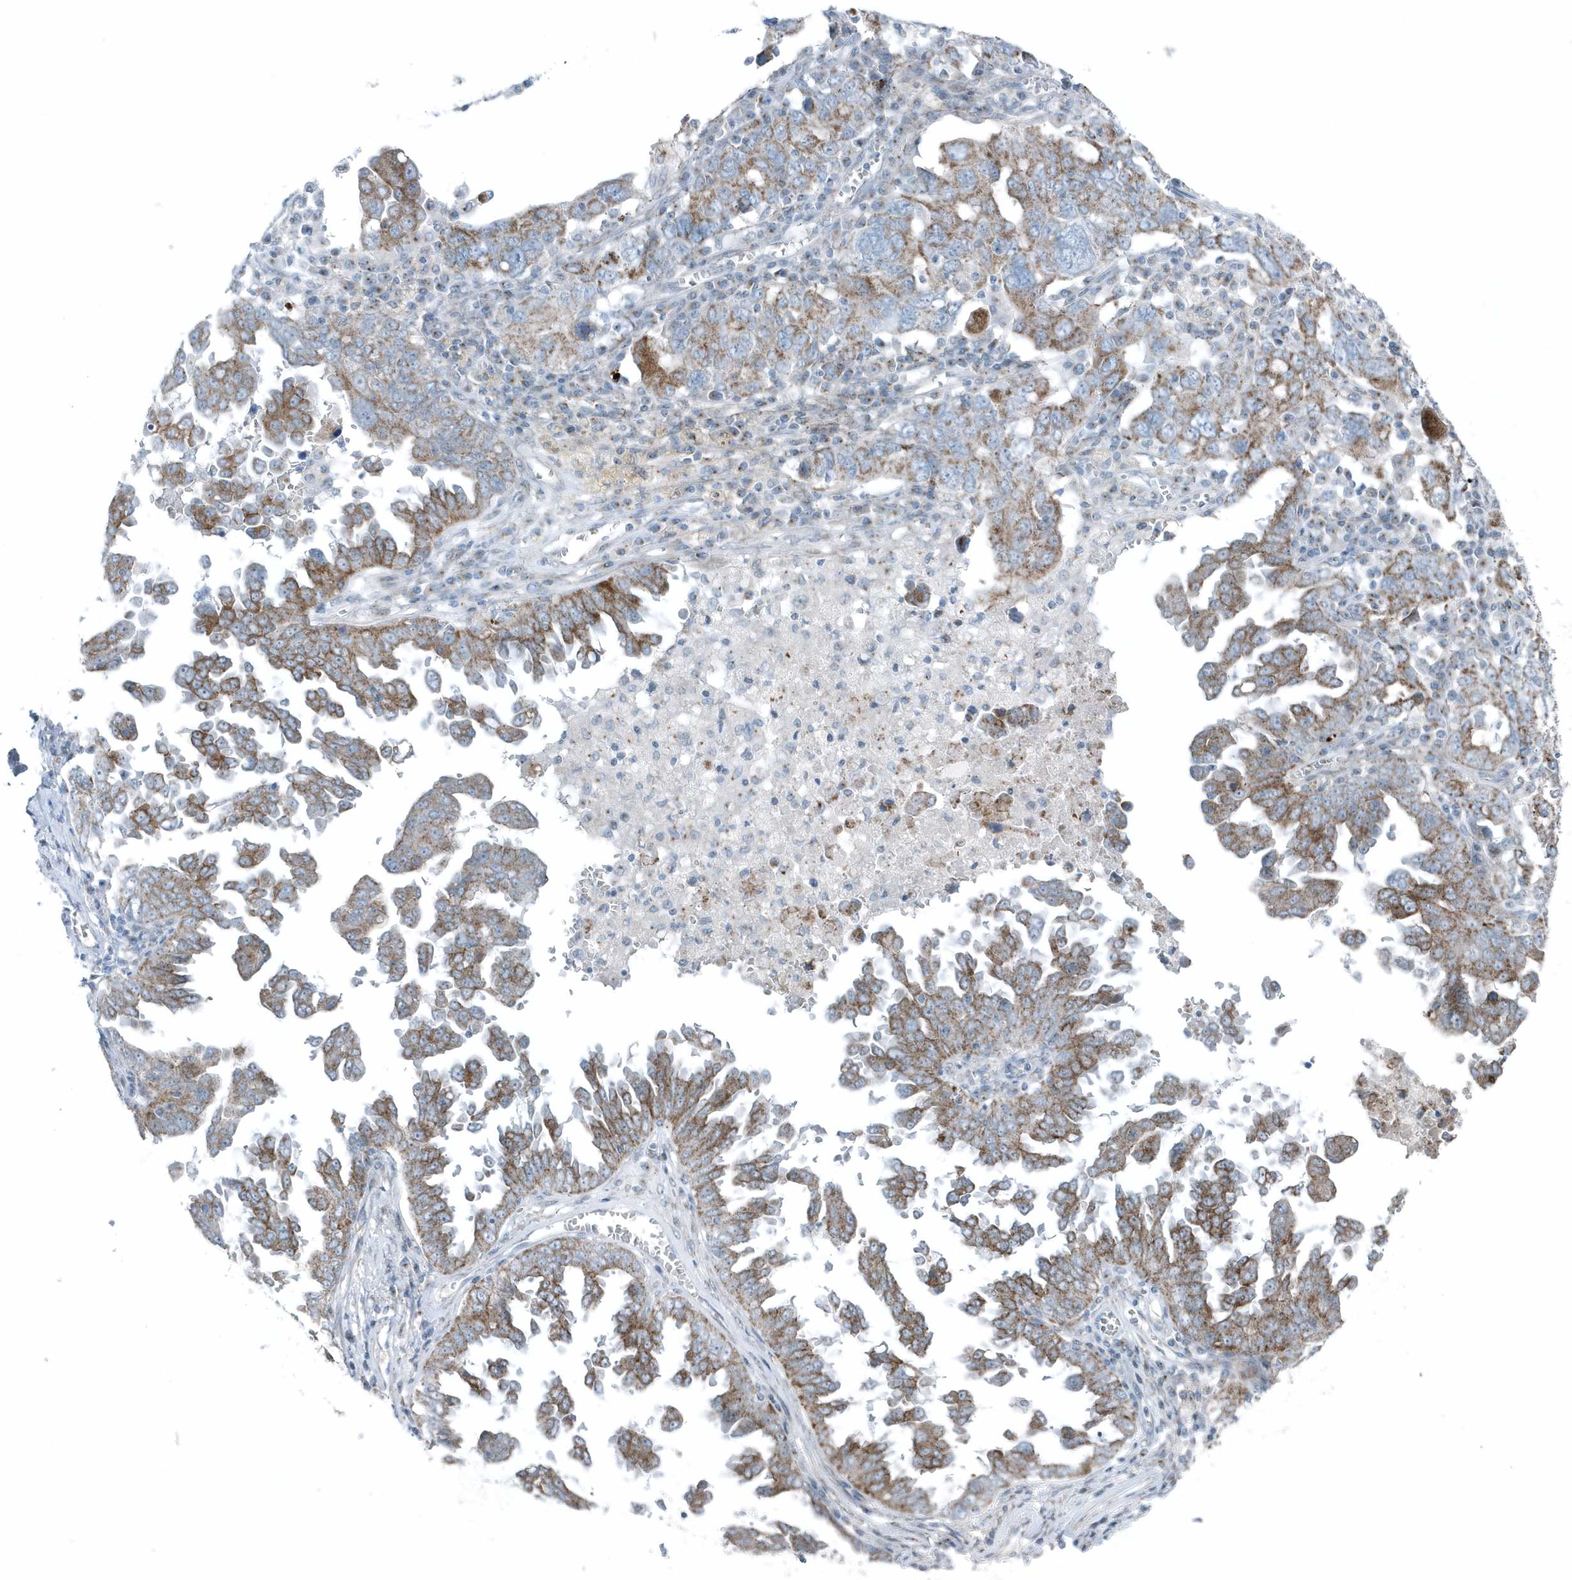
{"staining": {"intensity": "moderate", "quantity": "<25%", "location": "cytoplasmic/membranous"}, "tissue": "ovarian cancer", "cell_type": "Tumor cells", "image_type": "cancer", "snomed": [{"axis": "morphology", "description": "Carcinoma, endometroid"}, {"axis": "topography", "description": "Ovary"}], "caption": "A photomicrograph showing moderate cytoplasmic/membranous positivity in approximately <25% of tumor cells in ovarian endometroid carcinoma, as visualized by brown immunohistochemical staining.", "gene": "GCC2", "patient": {"sex": "female", "age": 62}}